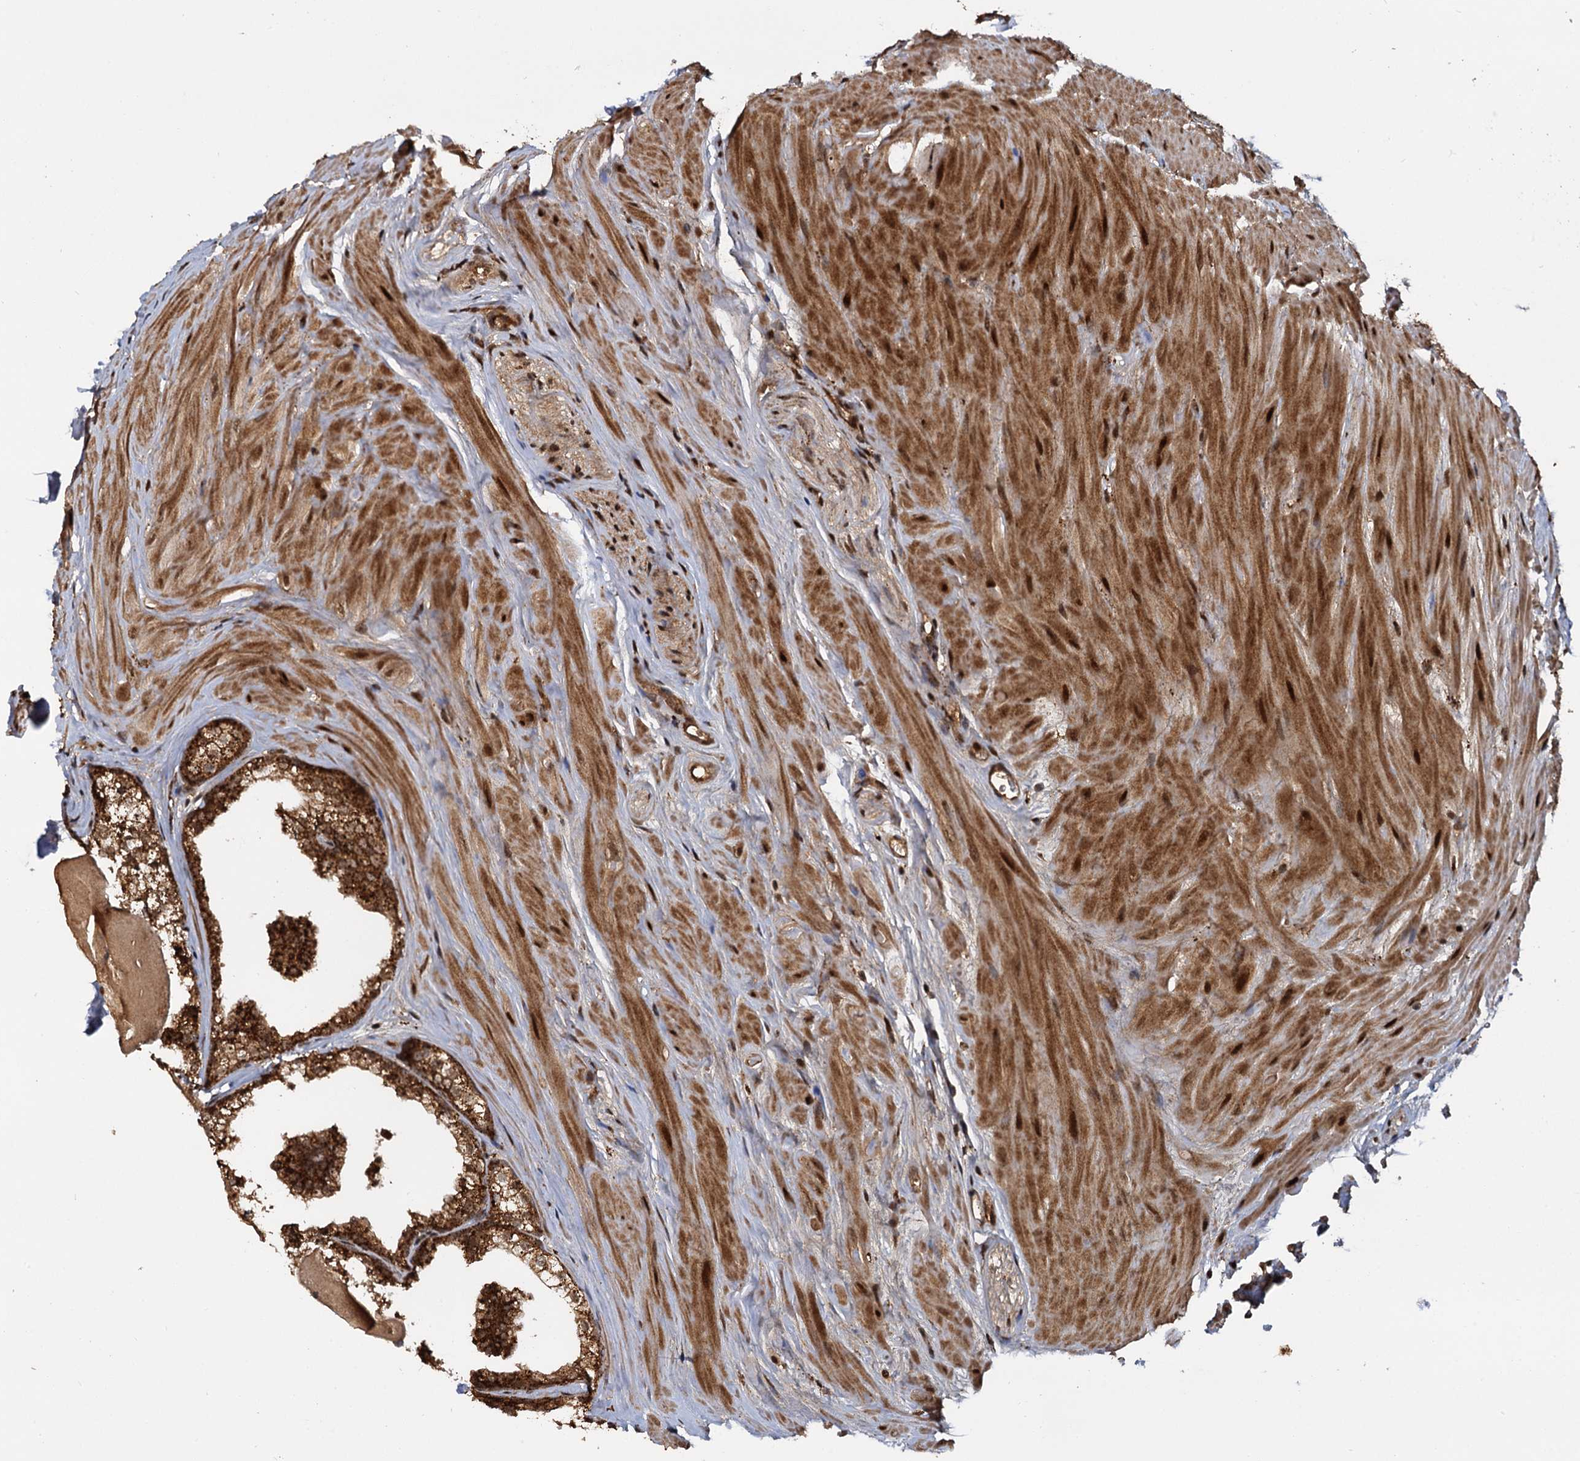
{"staining": {"intensity": "strong", "quantity": ">75%", "location": "cytoplasmic/membranous"}, "tissue": "prostate cancer", "cell_type": "Tumor cells", "image_type": "cancer", "snomed": [{"axis": "morphology", "description": "Adenocarcinoma, Low grade"}, {"axis": "topography", "description": "Prostate"}], "caption": "An immunohistochemistry (IHC) photomicrograph of tumor tissue is shown. Protein staining in brown highlights strong cytoplasmic/membranous positivity in prostate cancer (low-grade adenocarcinoma) within tumor cells. (DAB (3,3'-diaminobenzidine) = brown stain, brightfield microscopy at high magnification).", "gene": "CEP192", "patient": {"sex": "male", "age": 47}}